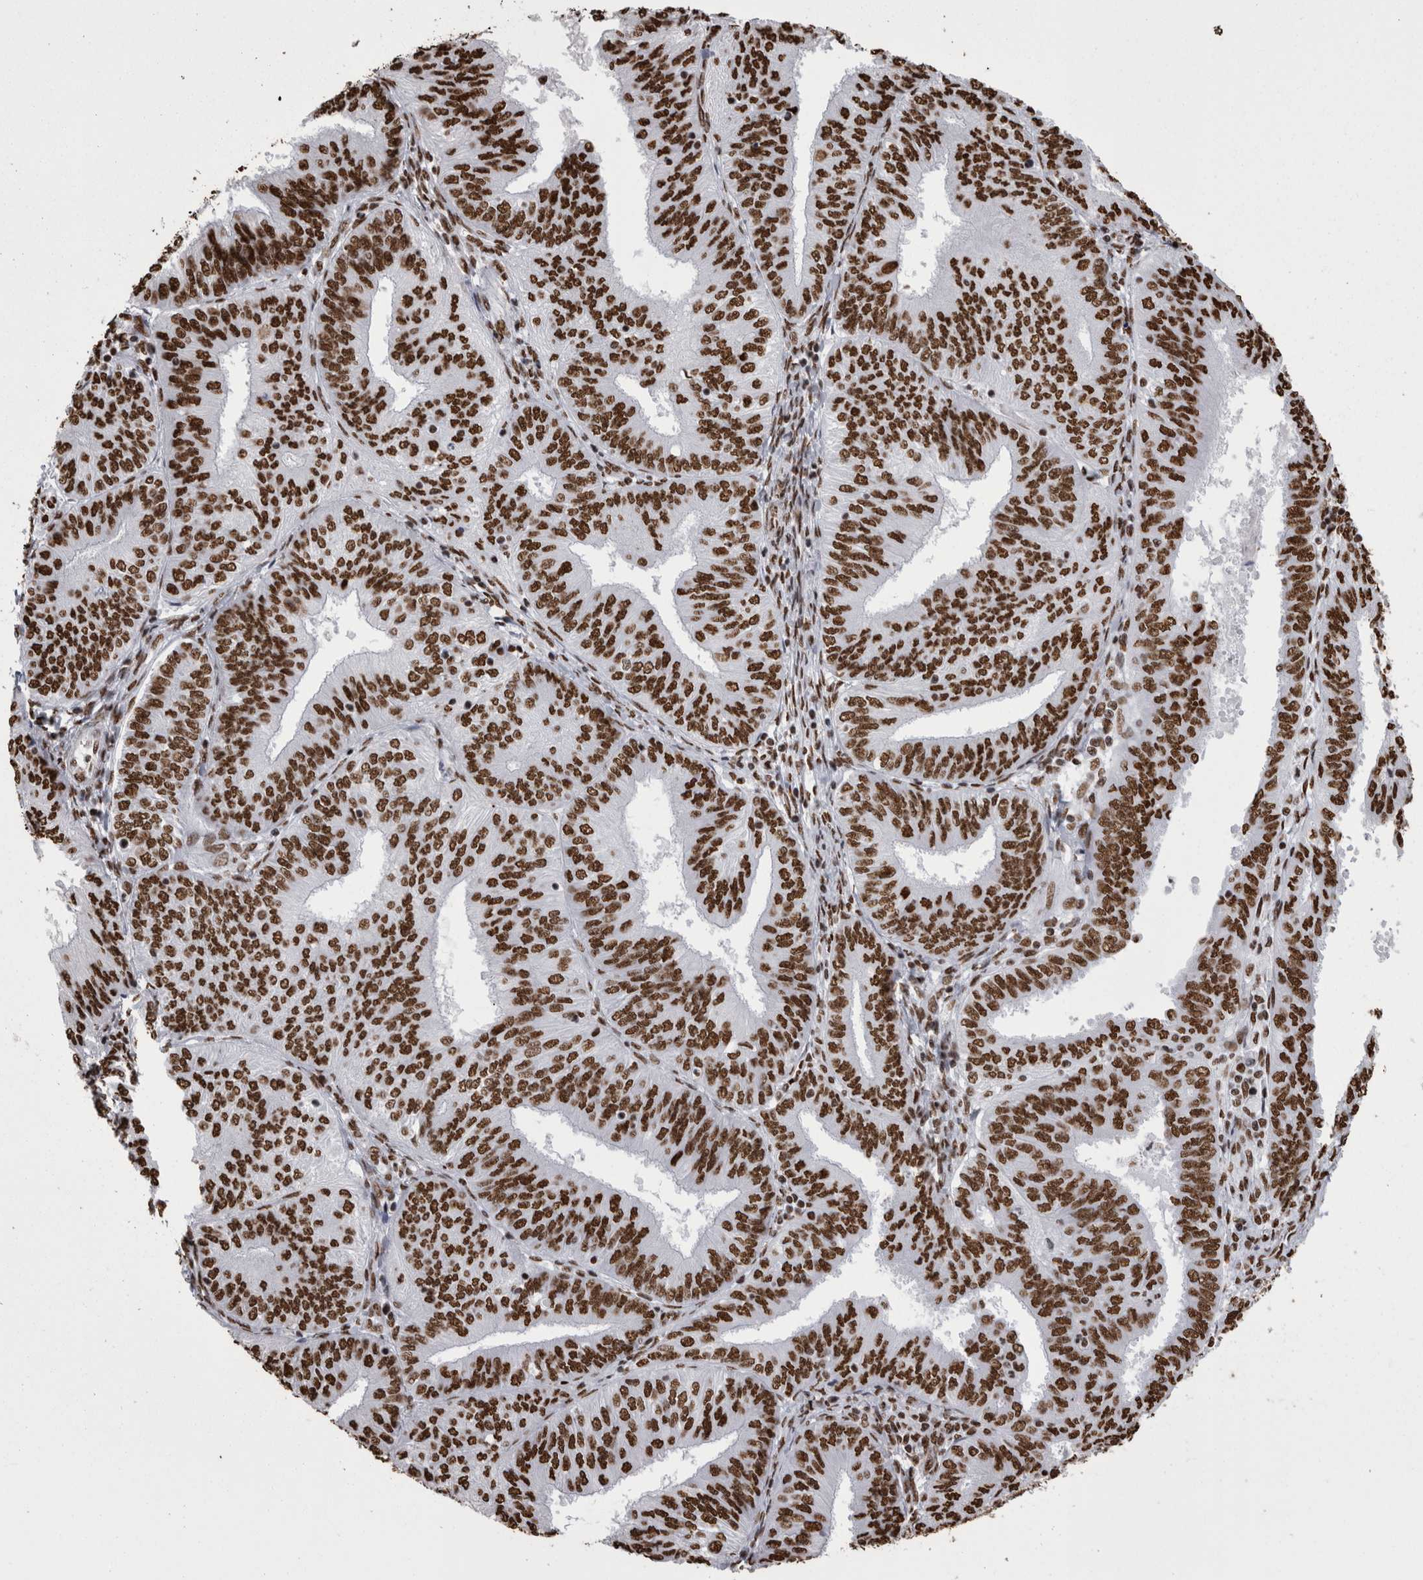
{"staining": {"intensity": "strong", "quantity": ">75%", "location": "nuclear"}, "tissue": "endometrial cancer", "cell_type": "Tumor cells", "image_type": "cancer", "snomed": [{"axis": "morphology", "description": "Adenocarcinoma, NOS"}, {"axis": "topography", "description": "Endometrium"}], "caption": "Strong nuclear positivity is identified in about >75% of tumor cells in endometrial cancer (adenocarcinoma). Nuclei are stained in blue.", "gene": "HNRNPM", "patient": {"sex": "female", "age": 58}}